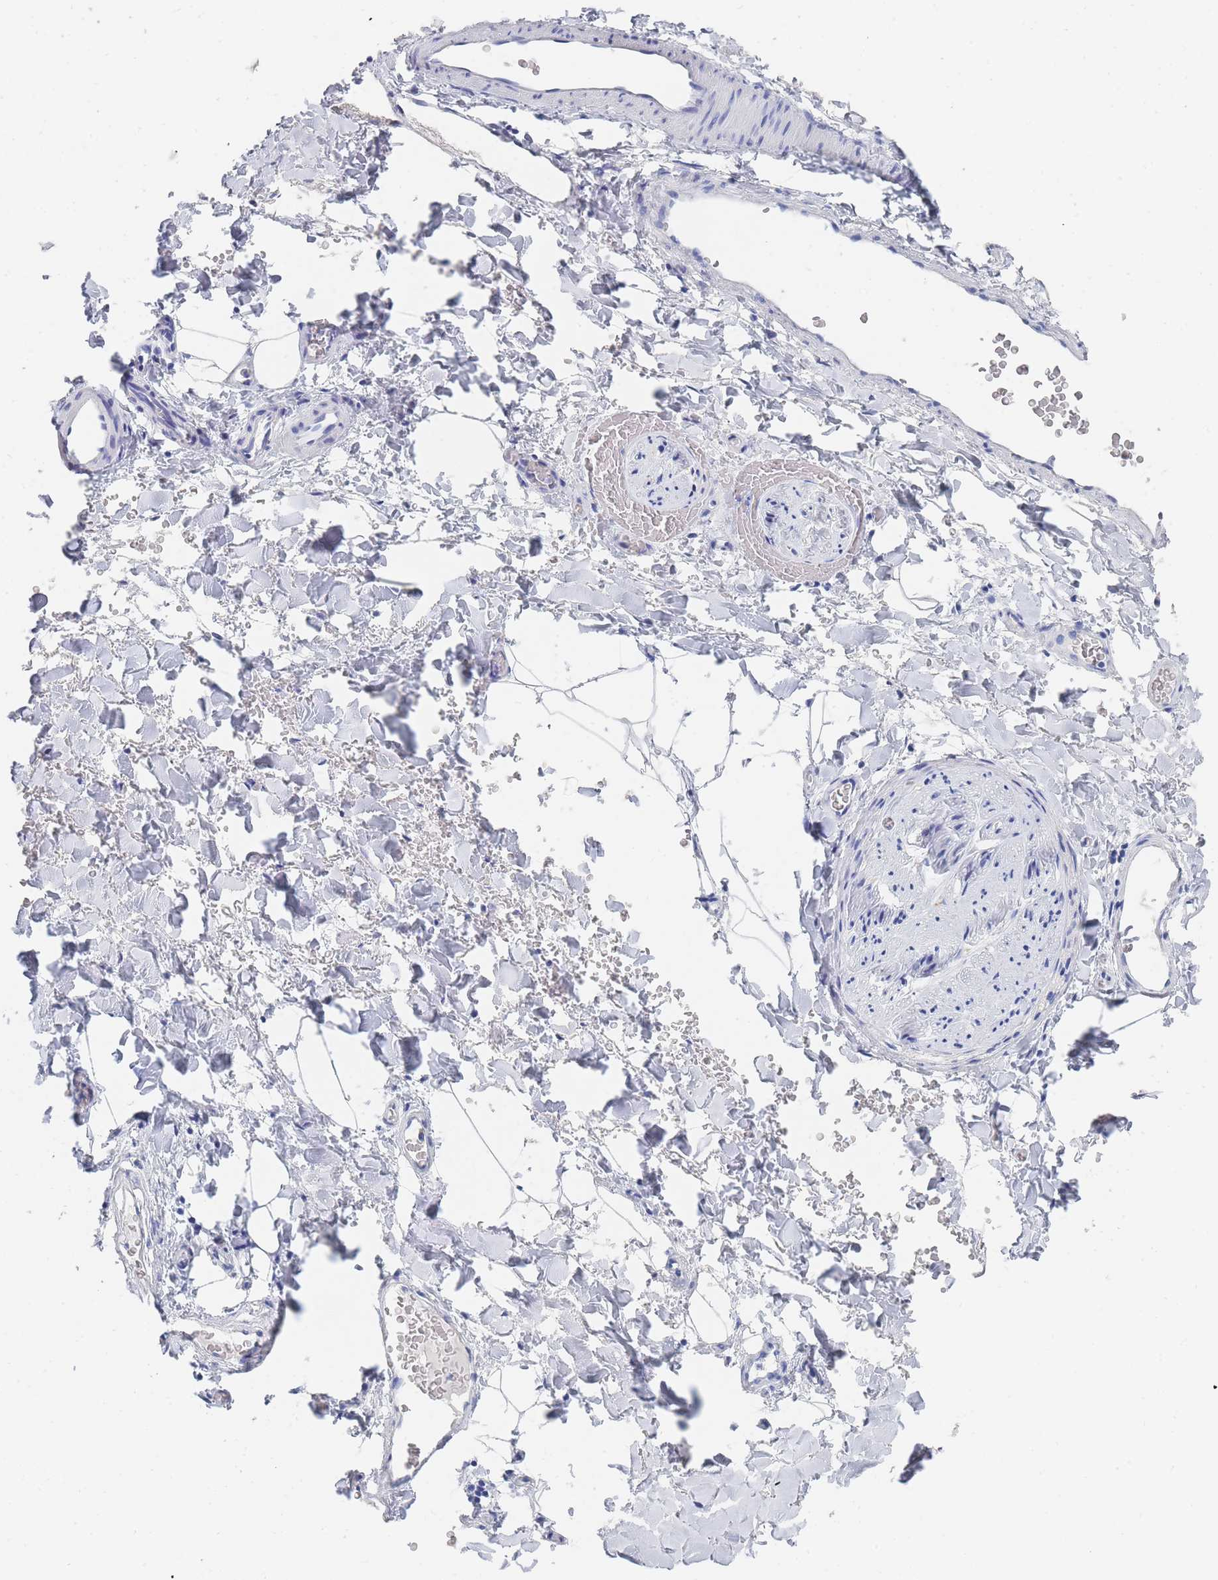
{"staining": {"intensity": "negative", "quantity": "none", "location": "none"}, "tissue": "adipose tissue", "cell_type": "Adipocytes", "image_type": "normal", "snomed": [{"axis": "morphology", "description": "Normal tissue, NOS"}, {"axis": "morphology", "description": "Carcinoma, NOS"}, {"axis": "topography", "description": "Pancreas"}, {"axis": "topography", "description": "Peripheral nerve tissue"}], "caption": "Adipocytes are negative for protein expression in benign human adipose tissue. (DAB (3,3'-diaminobenzidine) immunohistochemistry, high magnification).", "gene": "SLC25A35", "patient": {"sex": "female", "age": 29}}